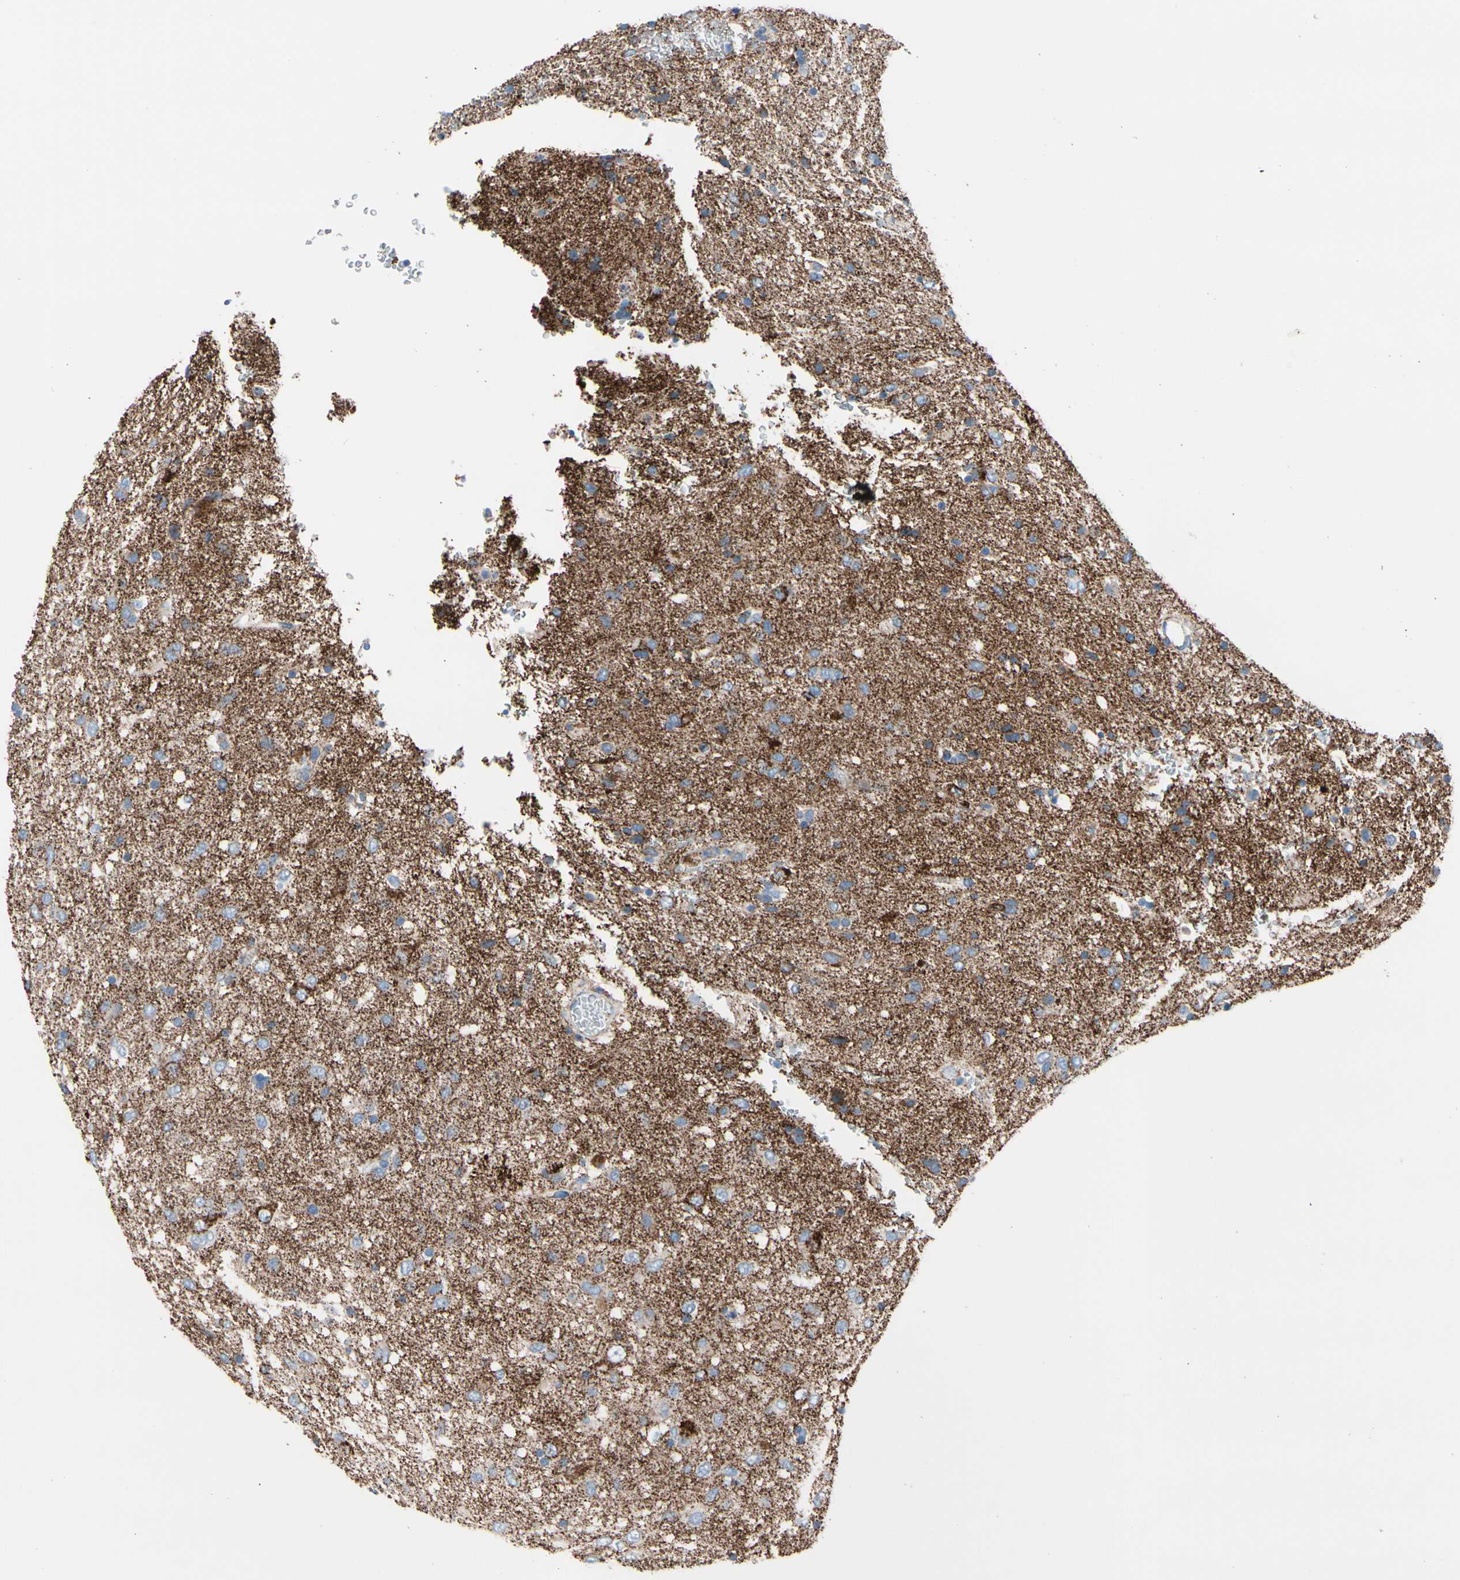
{"staining": {"intensity": "negative", "quantity": "none", "location": "none"}, "tissue": "glioma", "cell_type": "Tumor cells", "image_type": "cancer", "snomed": [{"axis": "morphology", "description": "Glioma, malignant, Low grade"}, {"axis": "topography", "description": "Brain"}], "caption": "A photomicrograph of malignant glioma (low-grade) stained for a protein shows no brown staining in tumor cells.", "gene": "HK1", "patient": {"sex": "male", "age": 77}}